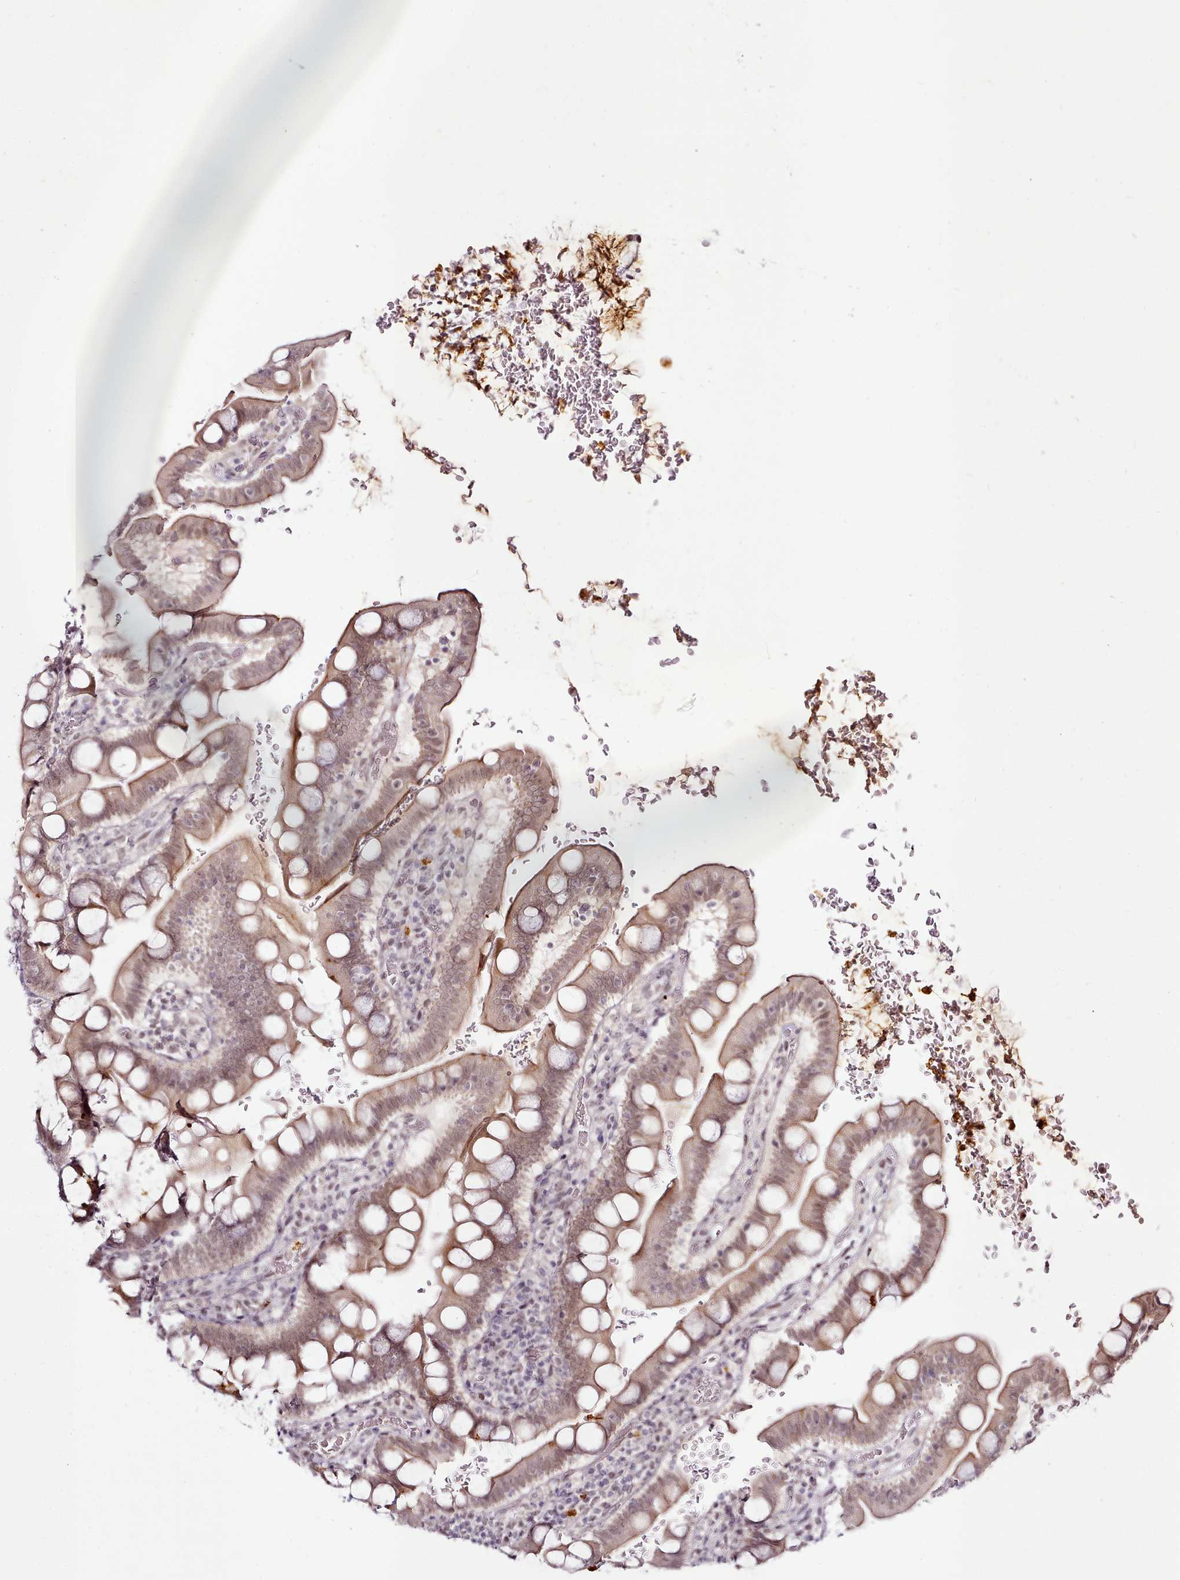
{"staining": {"intensity": "moderate", "quantity": ">75%", "location": "cytoplasmic/membranous,nuclear"}, "tissue": "small intestine", "cell_type": "Glandular cells", "image_type": "normal", "snomed": [{"axis": "morphology", "description": "Normal tissue, NOS"}, {"axis": "topography", "description": "Stomach, upper"}, {"axis": "topography", "description": "Stomach, lower"}, {"axis": "topography", "description": "Small intestine"}], "caption": "The histopathology image reveals a brown stain indicating the presence of a protein in the cytoplasmic/membranous,nuclear of glandular cells in small intestine.", "gene": "SYT15B", "patient": {"sex": "male", "age": 68}}